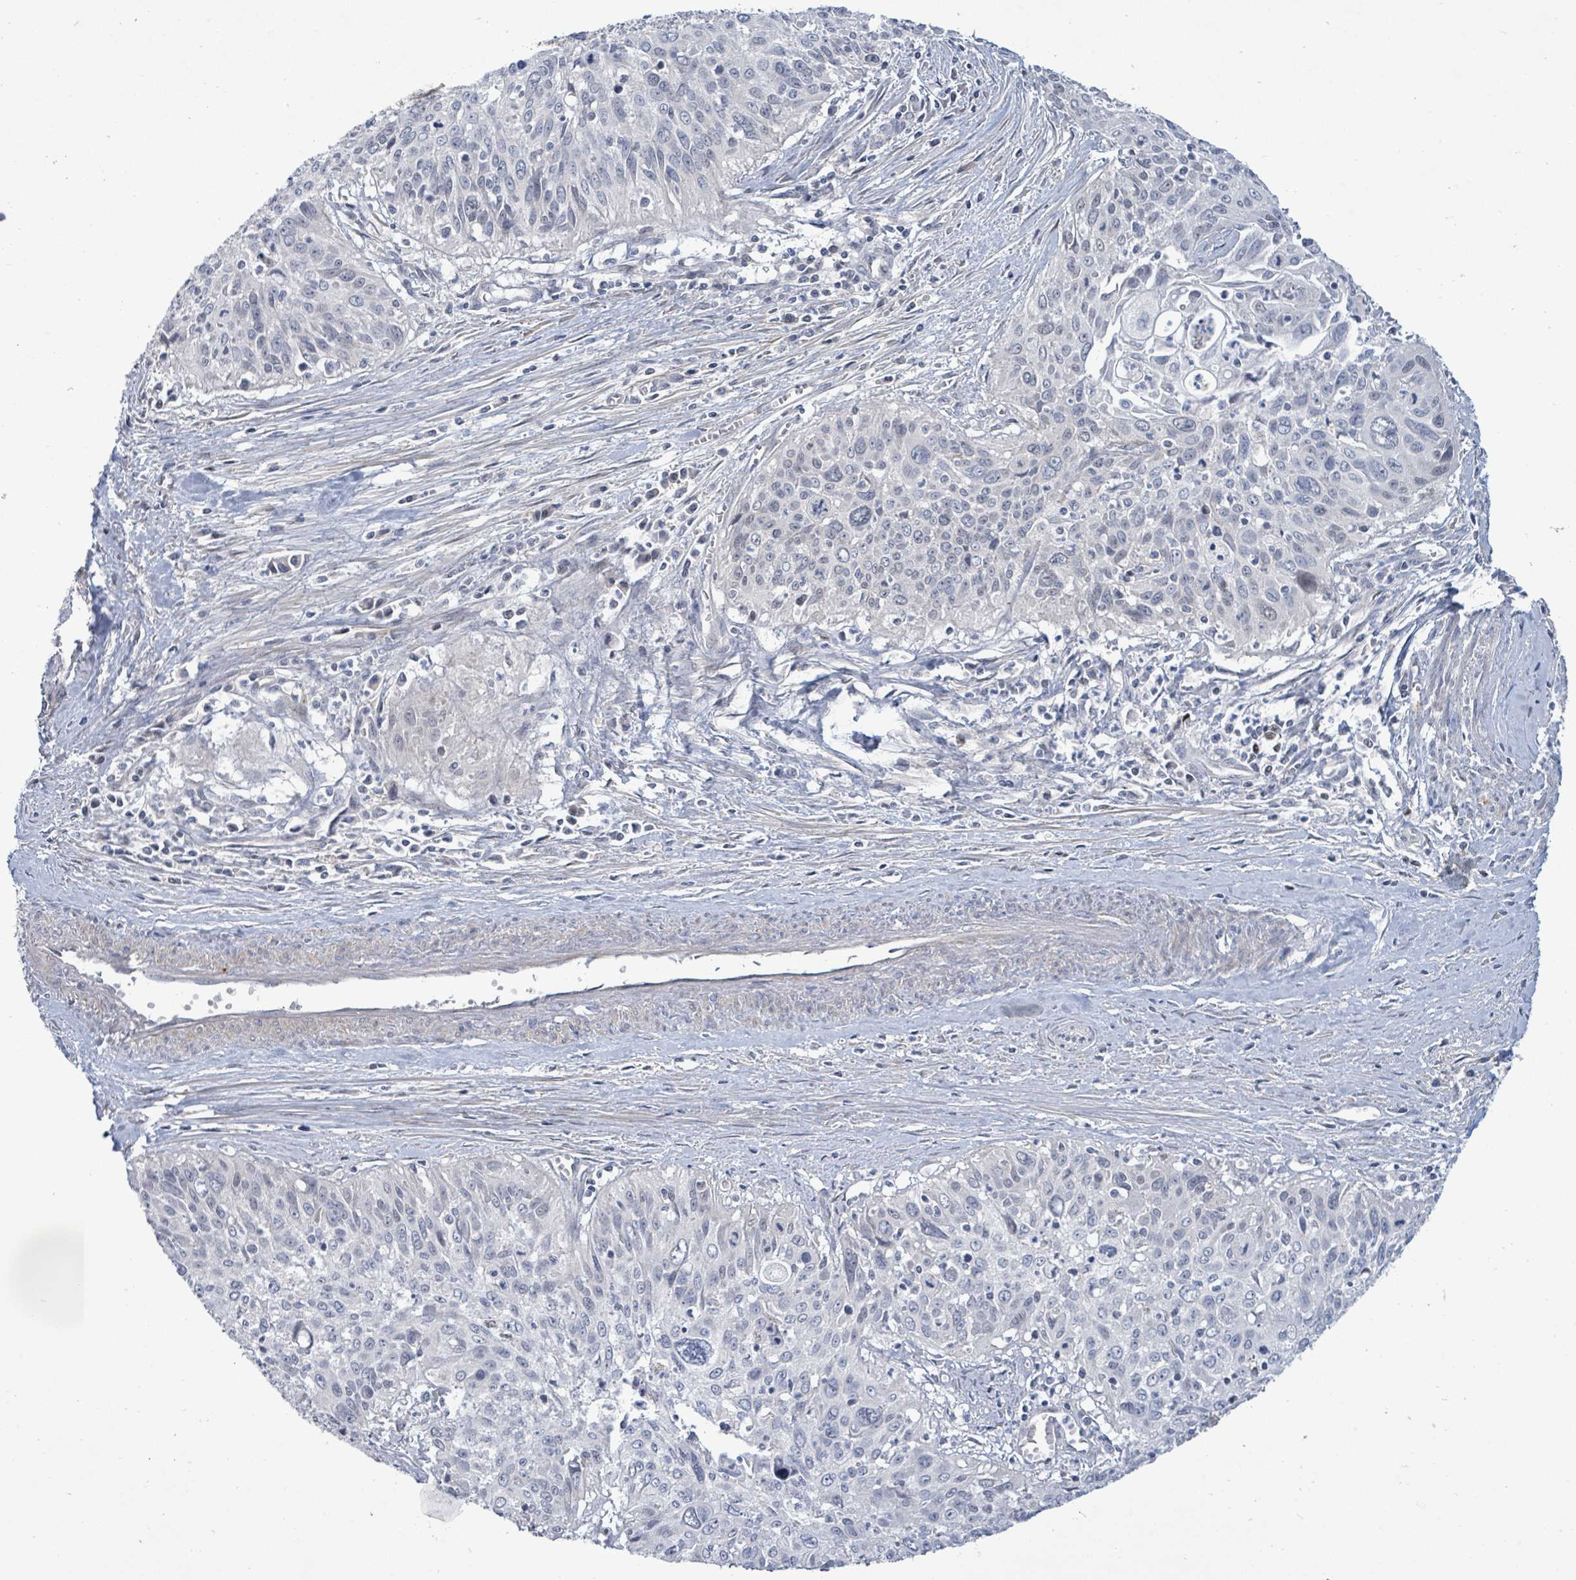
{"staining": {"intensity": "negative", "quantity": "none", "location": "none"}, "tissue": "cervical cancer", "cell_type": "Tumor cells", "image_type": "cancer", "snomed": [{"axis": "morphology", "description": "Squamous cell carcinoma, NOS"}, {"axis": "topography", "description": "Cervix"}], "caption": "This is a image of immunohistochemistry staining of cervical cancer, which shows no positivity in tumor cells.", "gene": "ZFPM1", "patient": {"sex": "female", "age": 55}}